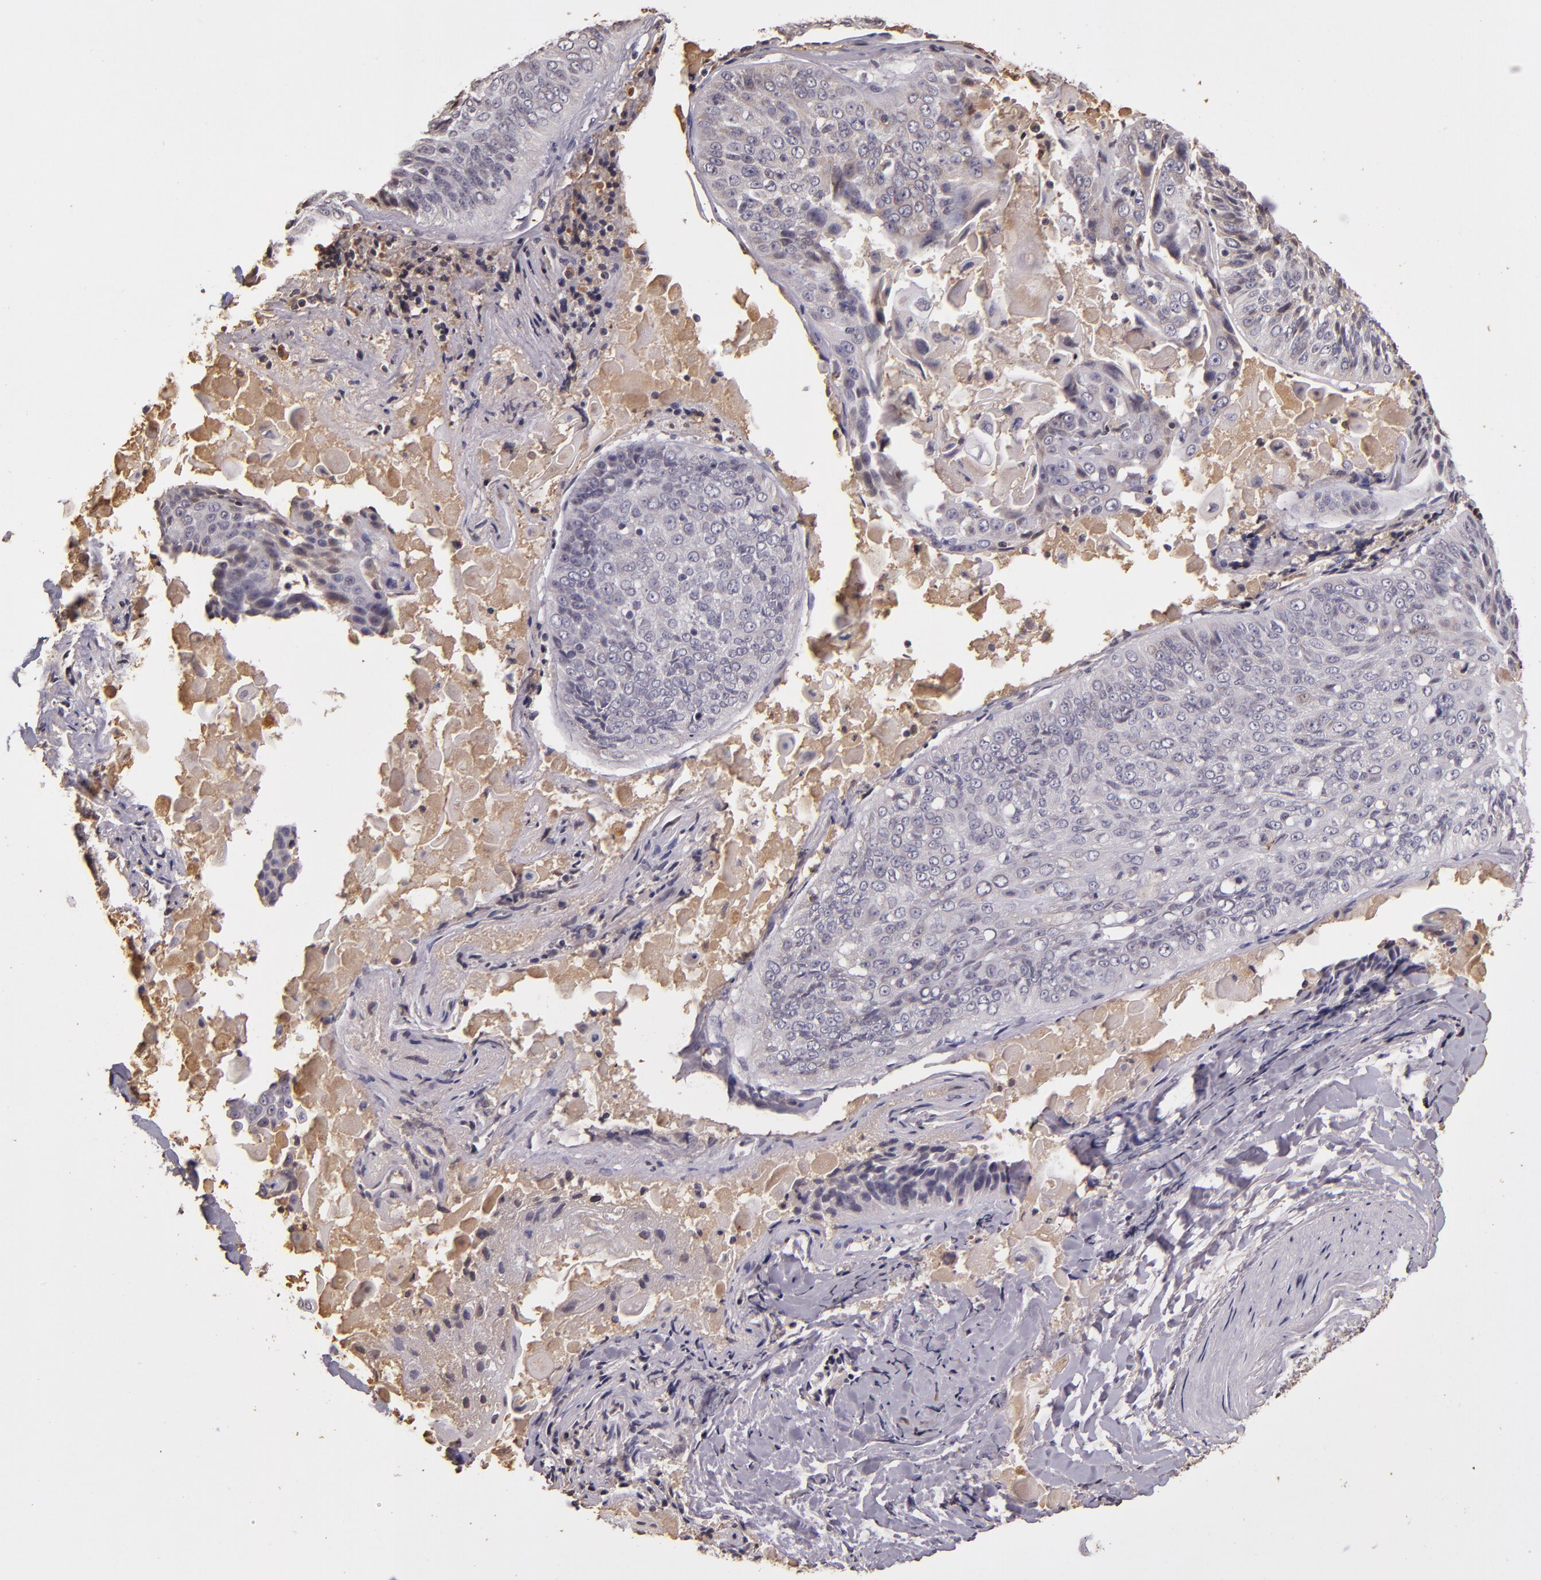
{"staining": {"intensity": "weak", "quantity": "<25%", "location": "cytoplasmic/membranous"}, "tissue": "lung cancer", "cell_type": "Tumor cells", "image_type": "cancer", "snomed": [{"axis": "morphology", "description": "Adenocarcinoma, NOS"}, {"axis": "topography", "description": "Lung"}], "caption": "A micrograph of human adenocarcinoma (lung) is negative for staining in tumor cells.", "gene": "ABL1", "patient": {"sex": "male", "age": 60}}